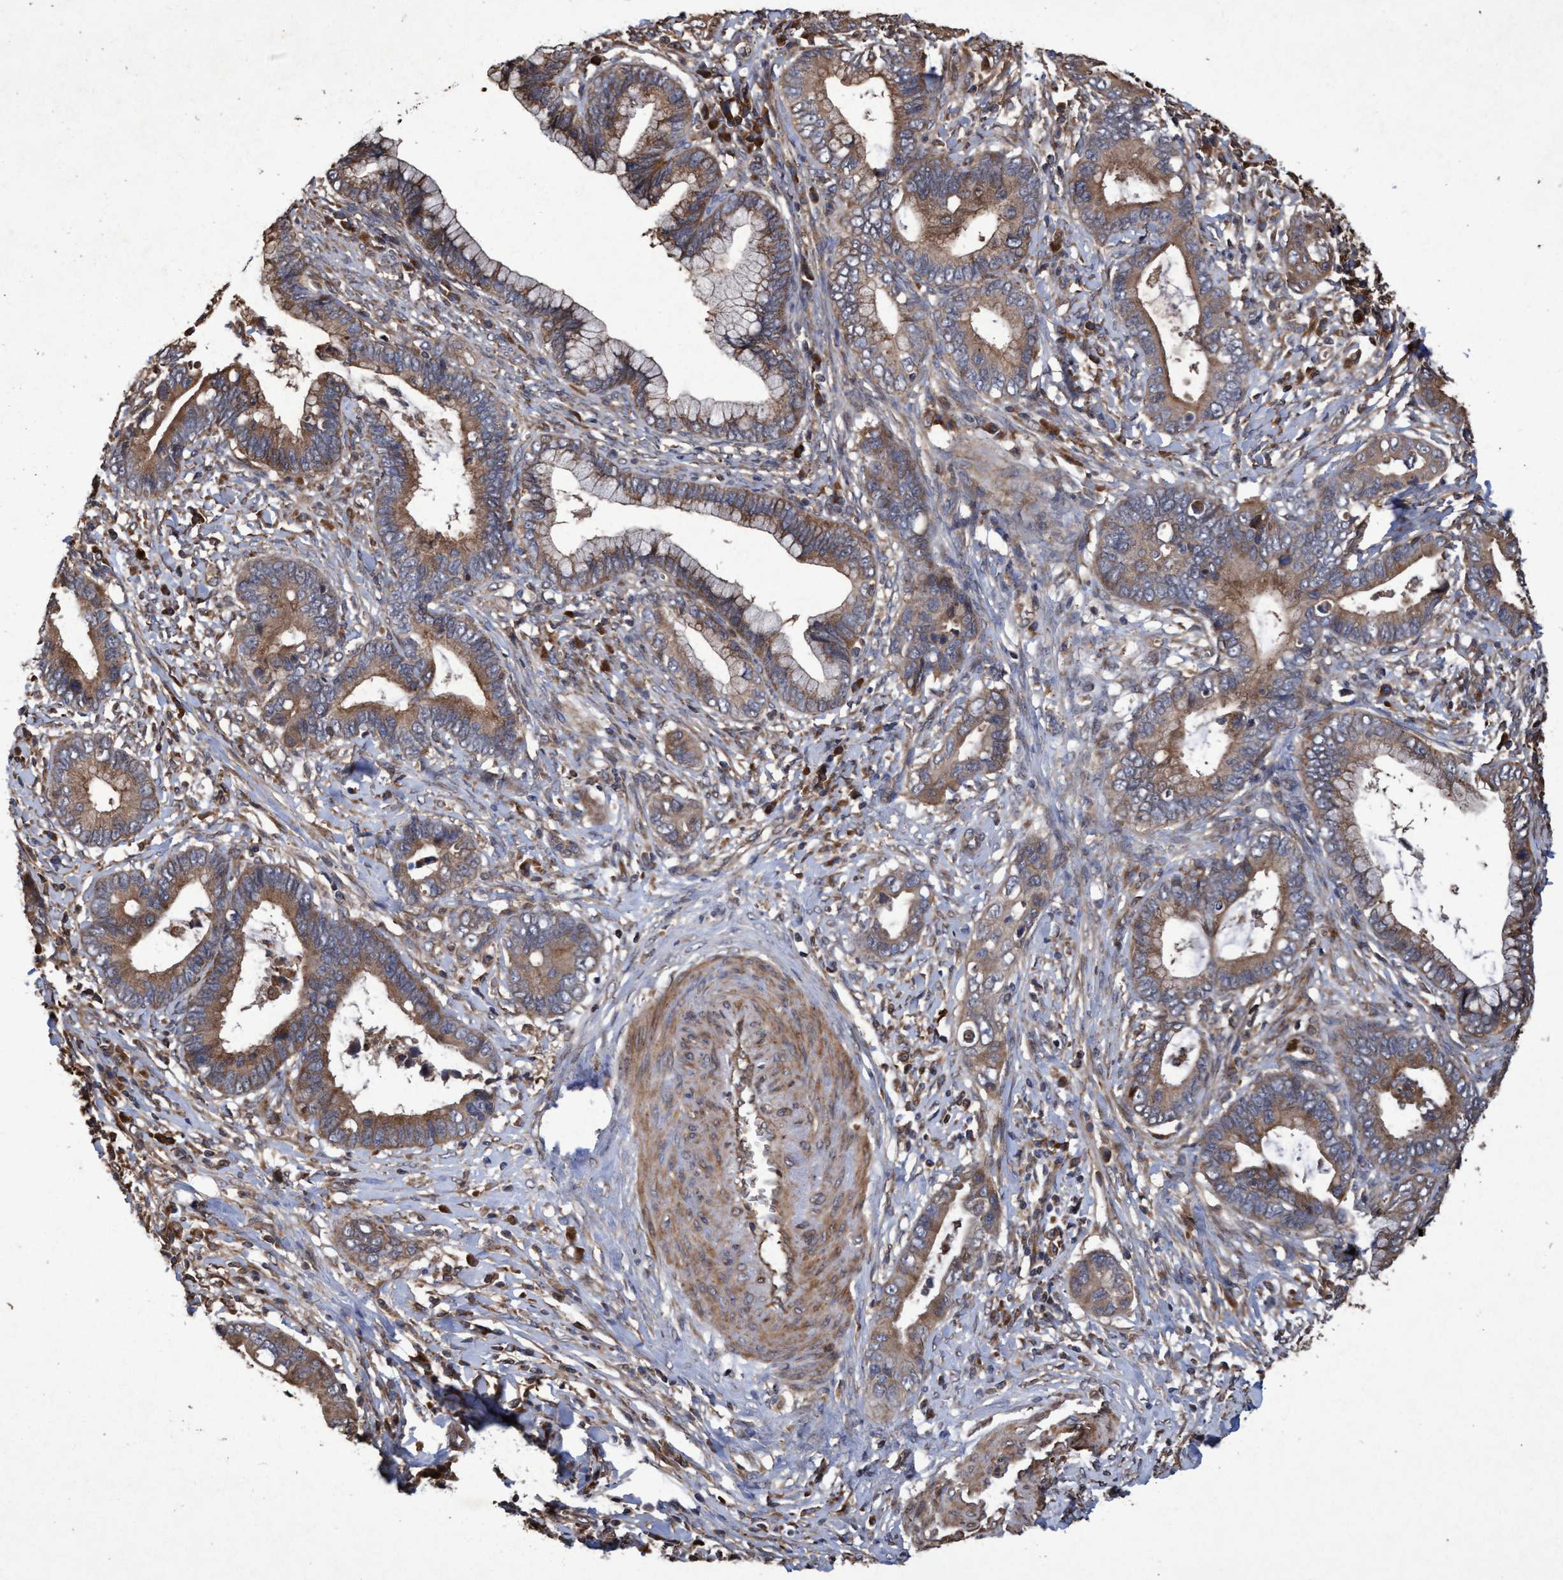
{"staining": {"intensity": "moderate", "quantity": ">75%", "location": "cytoplasmic/membranous"}, "tissue": "cervical cancer", "cell_type": "Tumor cells", "image_type": "cancer", "snomed": [{"axis": "morphology", "description": "Adenocarcinoma, NOS"}, {"axis": "topography", "description": "Cervix"}], "caption": "DAB immunohistochemical staining of human cervical cancer (adenocarcinoma) exhibits moderate cytoplasmic/membranous protein expression in about >75% of tumor cells.", "gene": "CHMP6", "patient": {"sex": "female", "age": 44}}